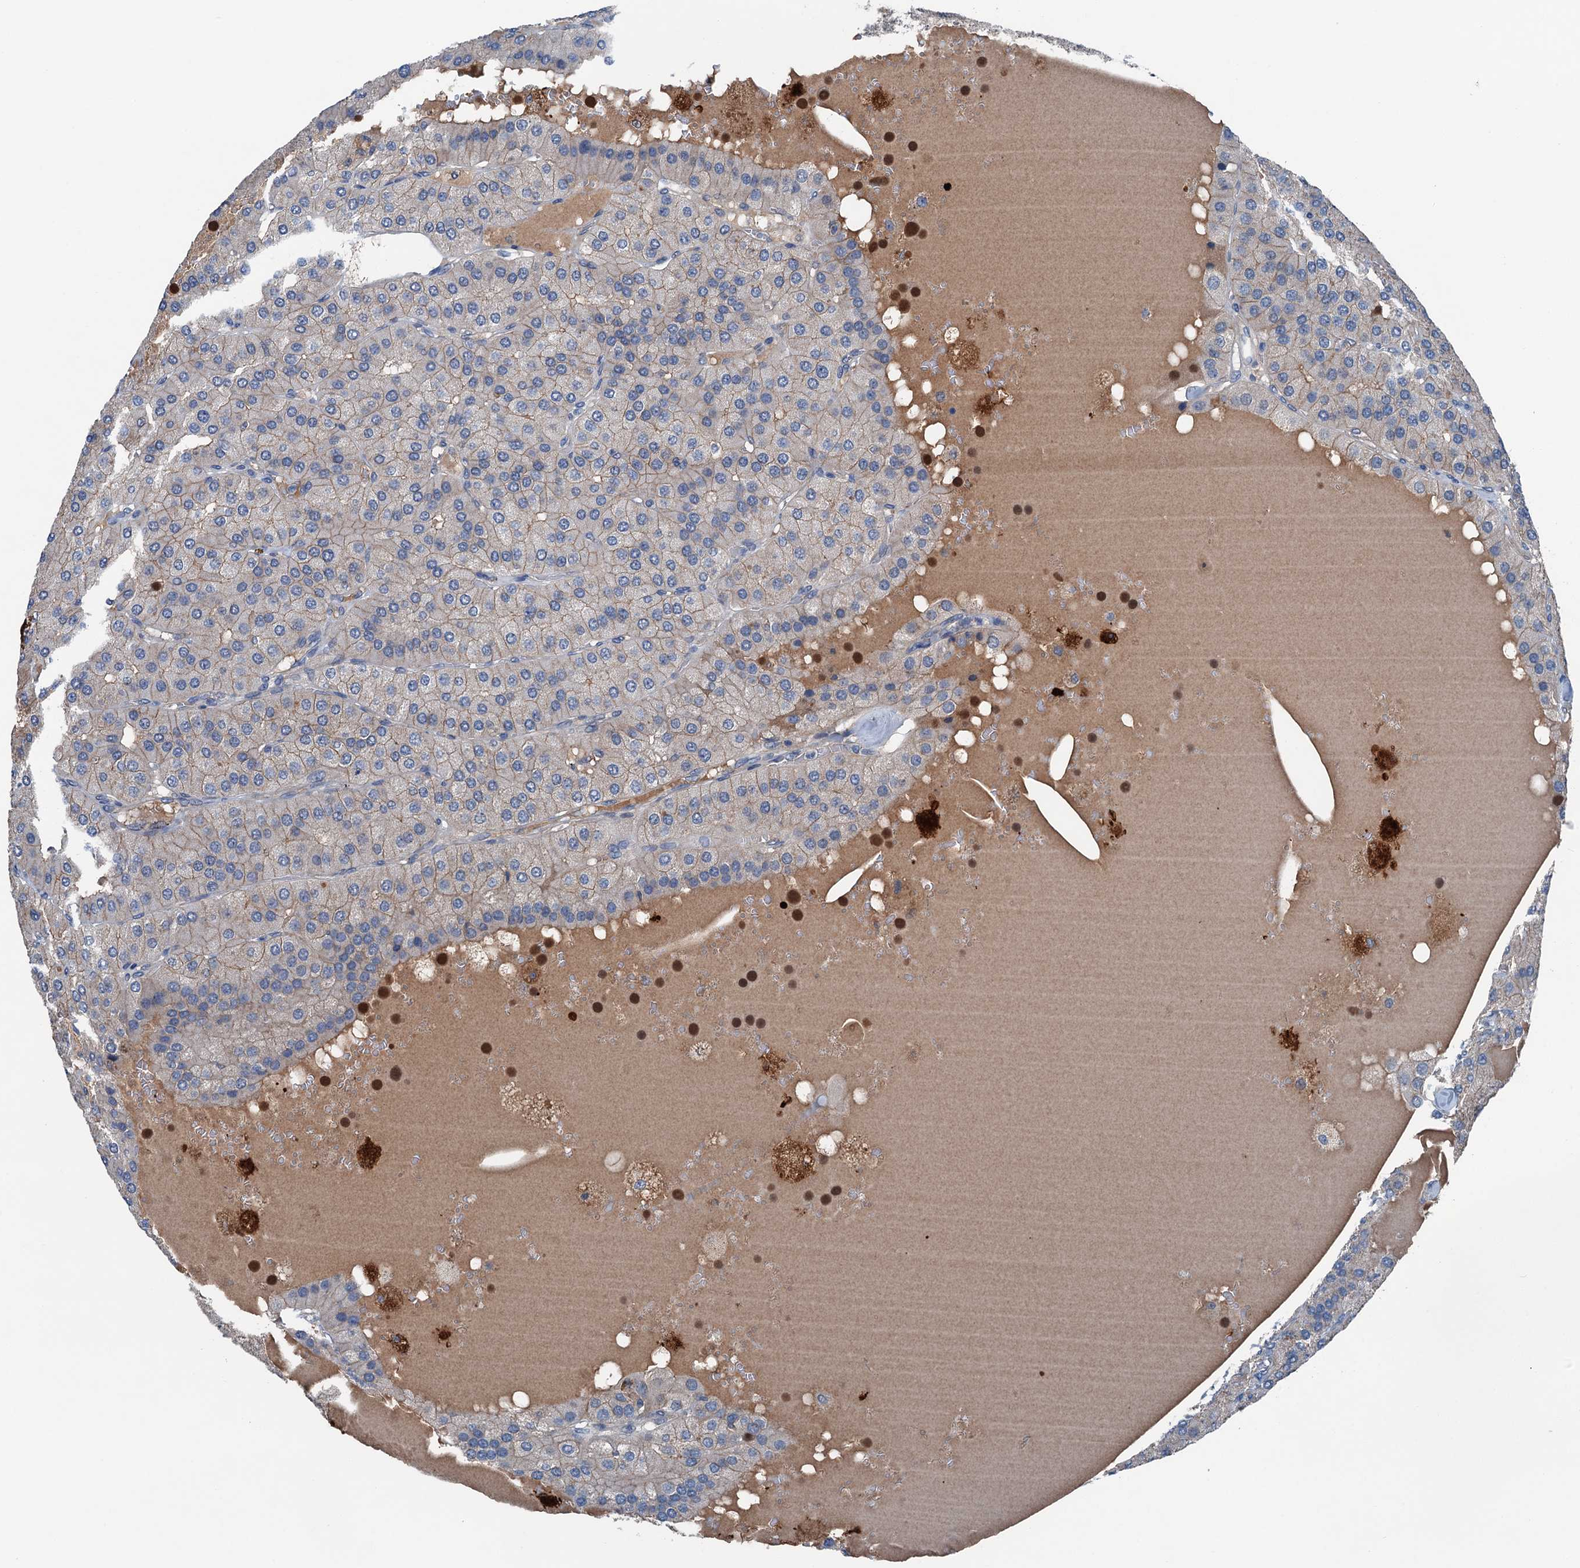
{"staining": {"intensity": "weak", "quantity": "25%-75%", "location": "cytoplasmic/membranous"}, "tissue": "parathyroid gland", "cell_type": "Glandular cells", "image_type": "normal", "snomed": [{"axis": "morphology", "description": "Normal tissue, NOS"}, {"axis": "morphology", "description": "Adenoma, NOS"}, {"axis": "topography", "description": "Parathyroid gland"}], "caption": "Glandular cells display low levels of weak cytoplasmic/membranous positivity in approximately 25%-75% of cells in benign human parathyroid gland.", "gene": "SLC2A10", "patient": {"sex": "female", "age": 86}}